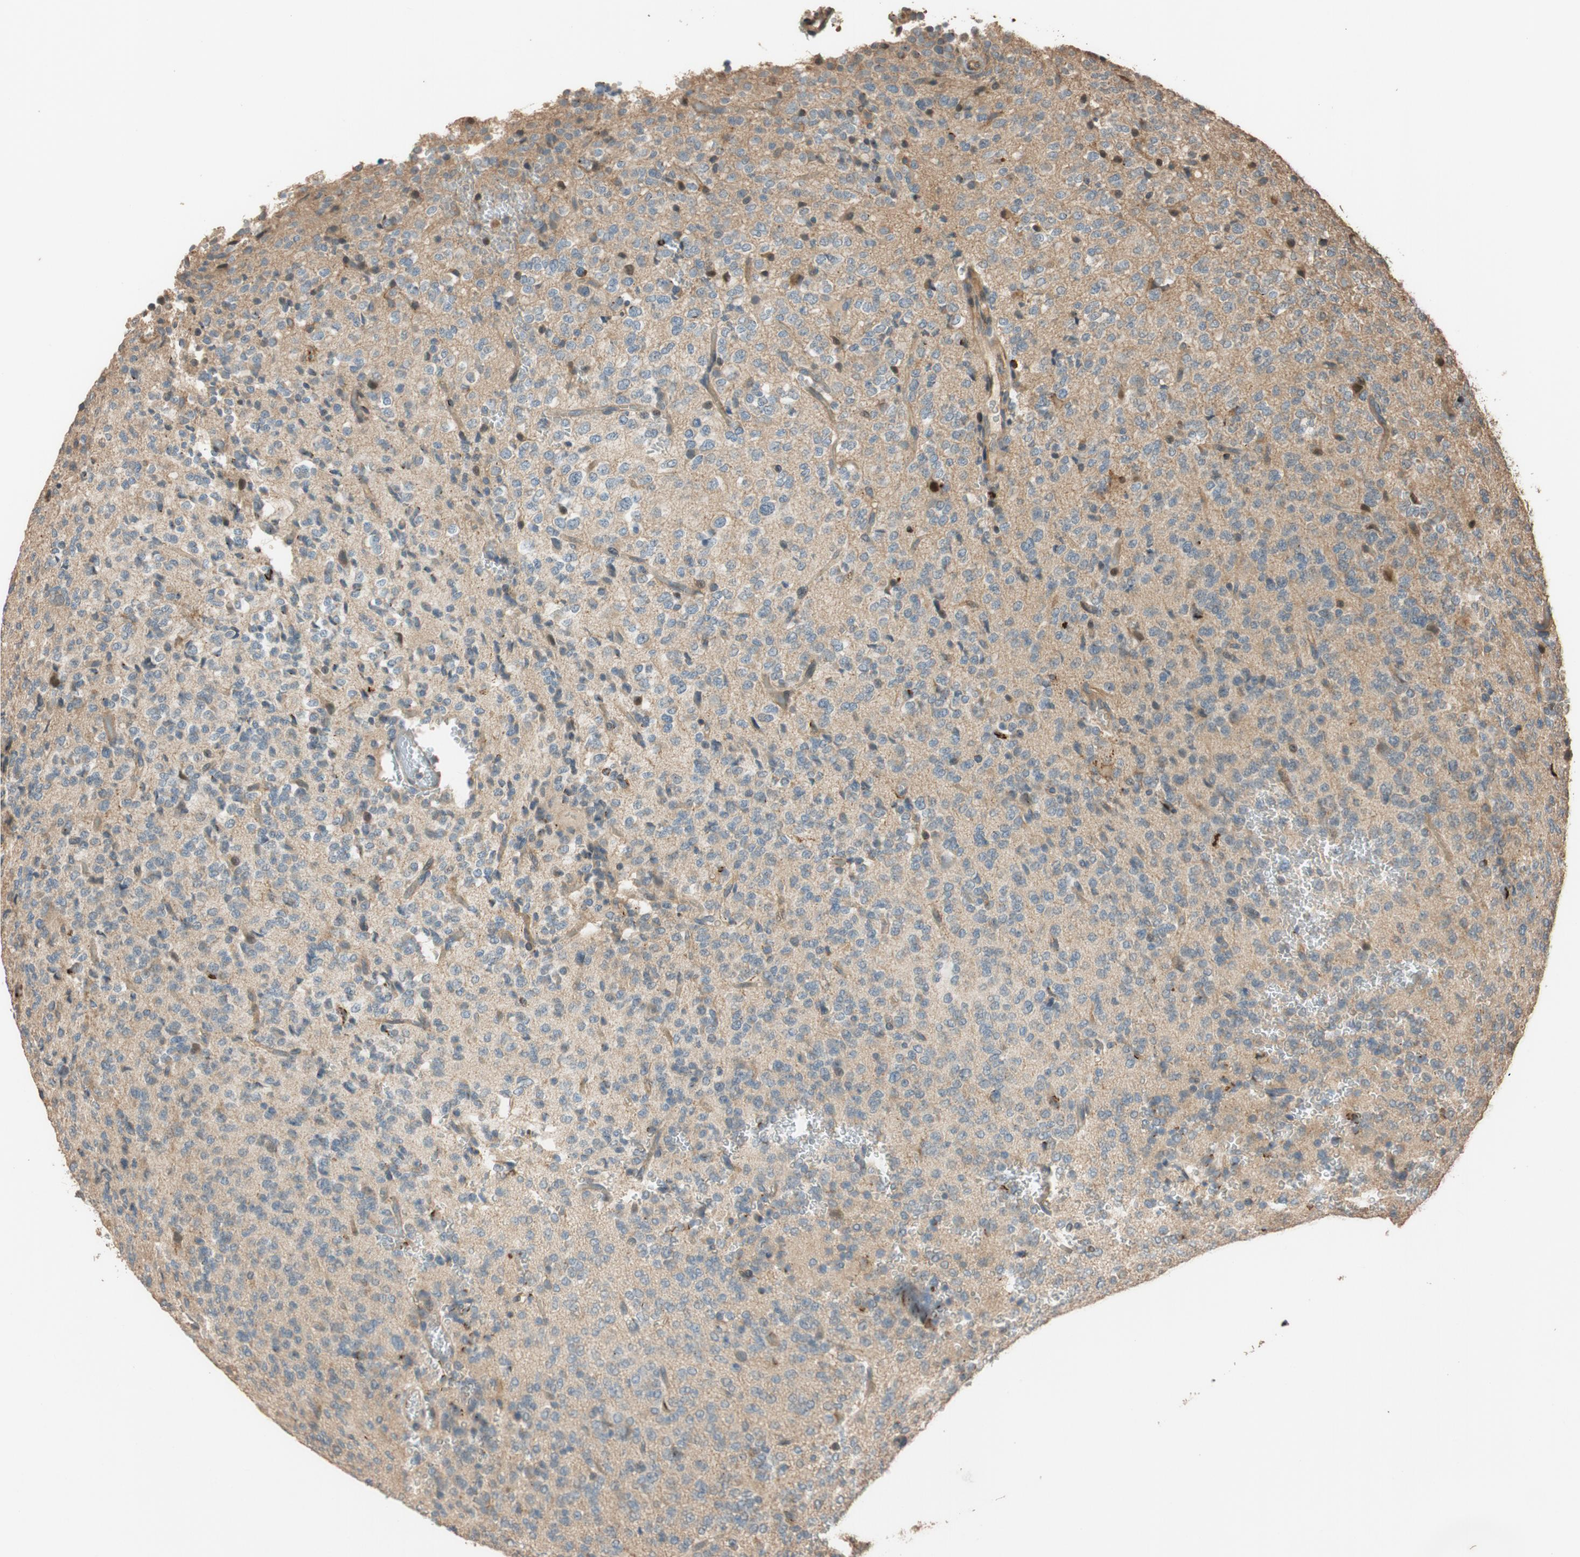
{"staining": {"intensity": "weak", "quantity": "<25%", "location": "cytoplasmic/membranous"}, "tissue": "glioma", "cell_type": "Tumor cells", "image_type": "cancer", "snomed": [{"axis": "morphology", "description": "Glioma, malignant, Low grade"}, {"axis": "topography", "description": "Brain"}], "caption": "Protein analysis of glioma demonstrates no significant staining in tumor cells.", "gene": "MST1R", "patient": {"sex": "male", "age": 38}}